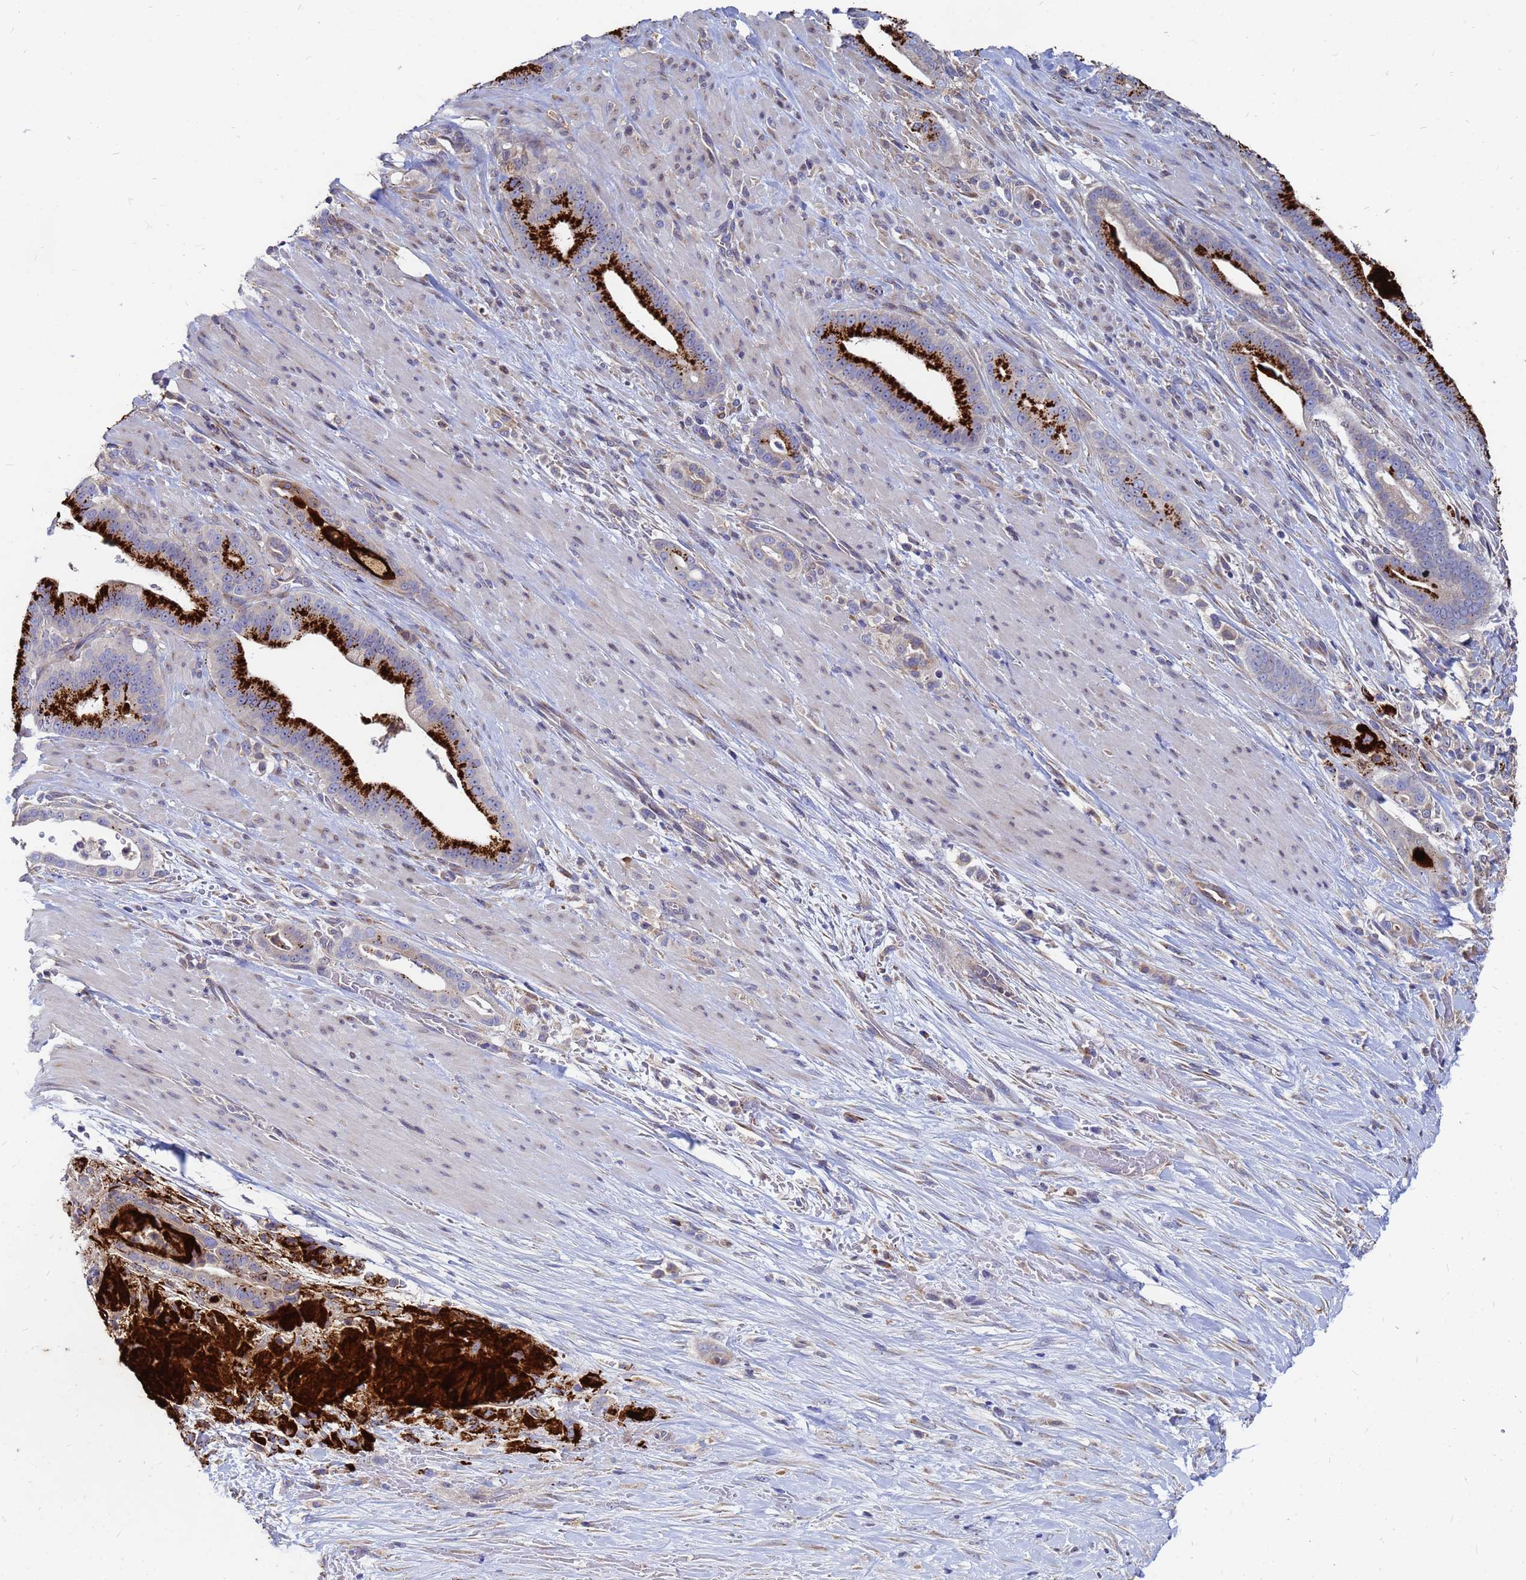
{"staining": {"intensity": "strong", "quantity": "25%-75%", "location": "cytoplasmic/membranous"}, "tissue": "pancreatic cancer", "cell_type": "Tumor cells", "image_type": "cancer", "snomed": [{"axis": "morphology", "description": "Adenocarcinoma, NOS"}, {"axis": "topography", "description": "Pancreas"}], "caption": "Brown immunohistochemical staining in adenocarcinoma (pancreatic) shows strong cytoplasmic/membranous staining in about 25%-75% of tumor cells. The staining is performed using DAB (3,3'-diaminobenzidine) brown chromogen to label protein expression. The nuclei are counter-stained blue using hematoxylin.", "gene": "MOB2", "patient": {"sex": "male", "age": 63}}